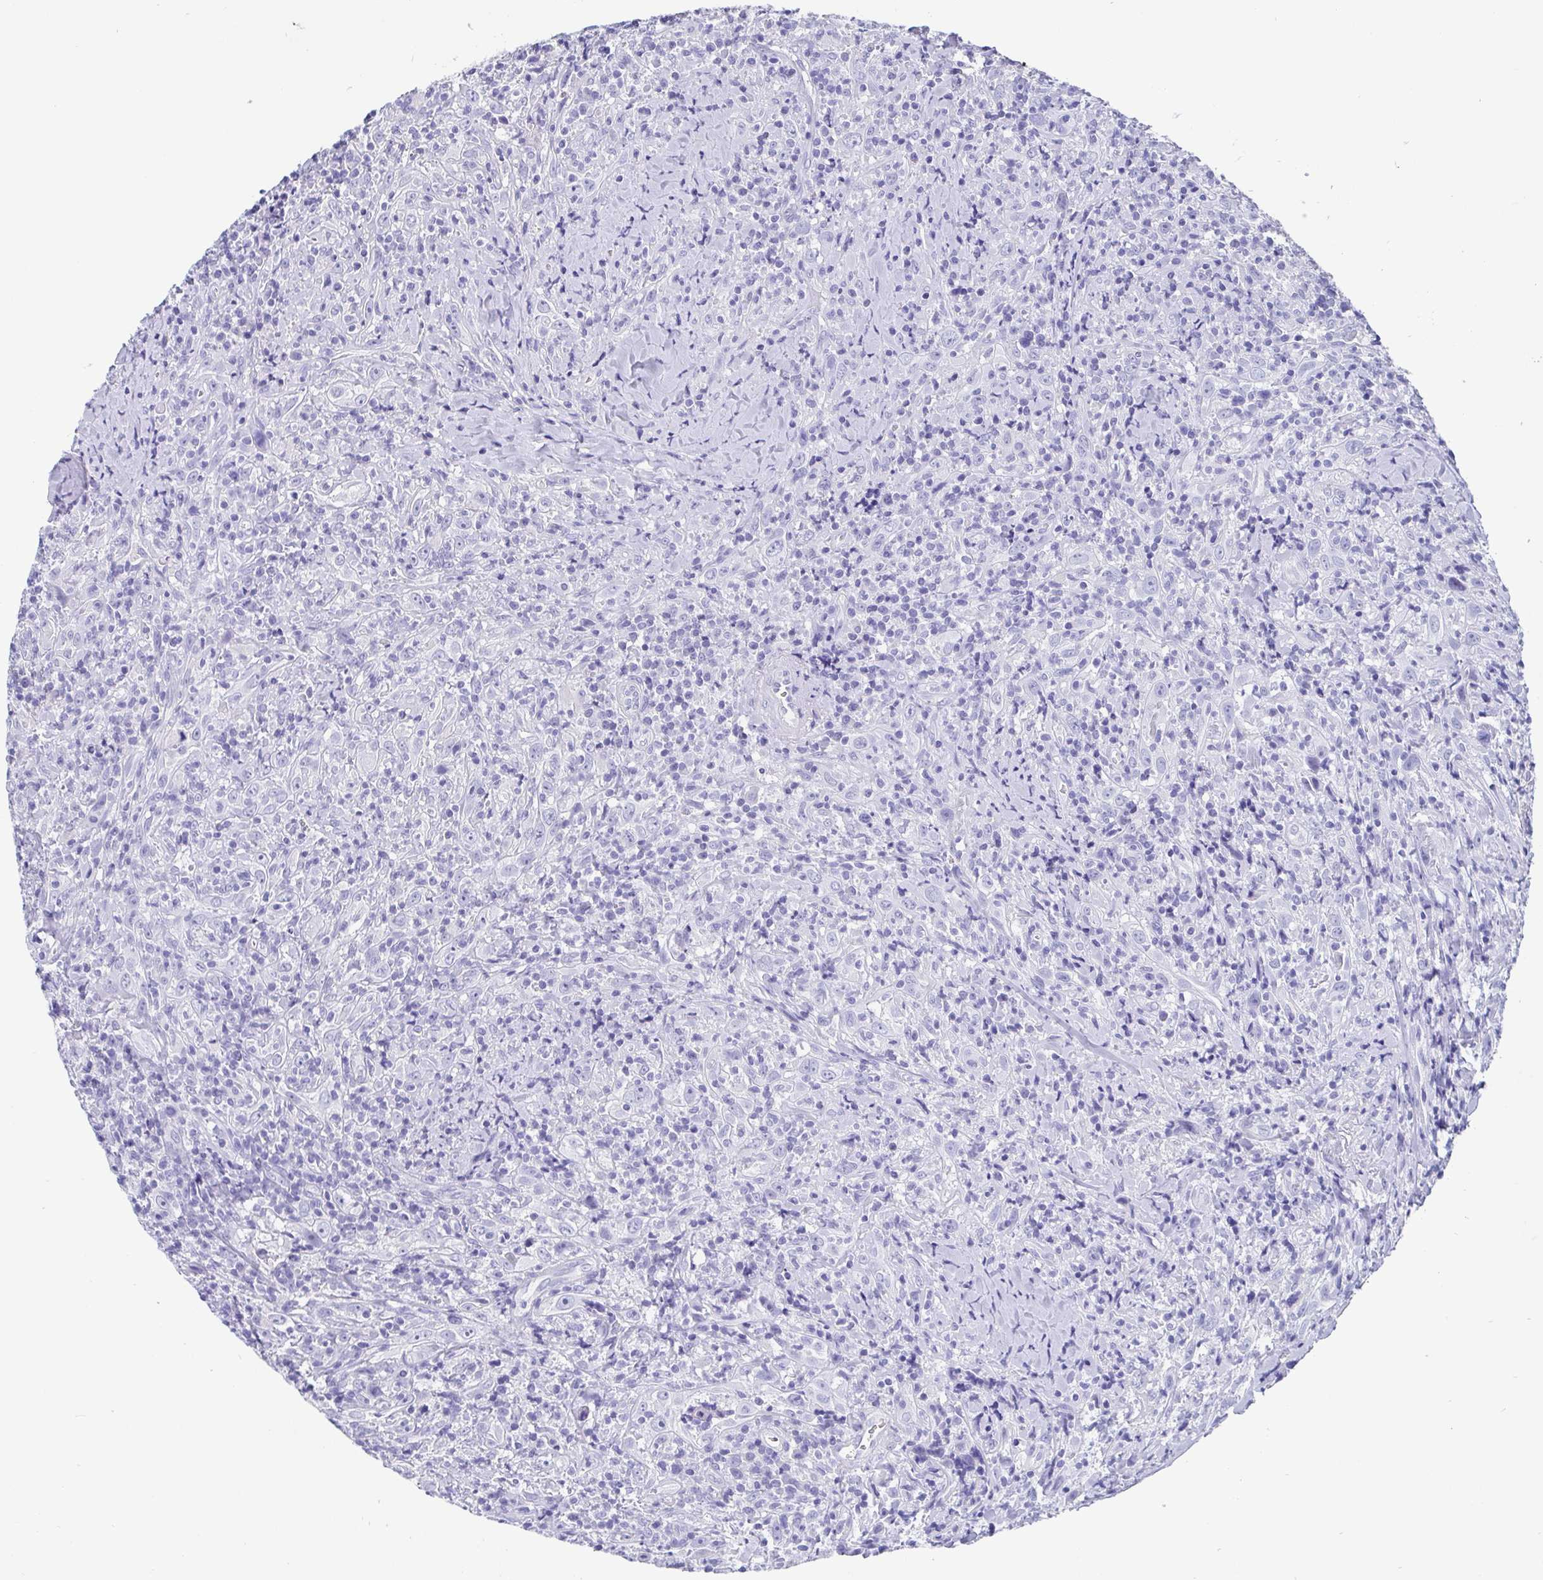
{"staining": {"intensity": "negative", "quantity": "none", "location": "none"}, "tissue": "head and neck cancer", "cell_type": "Tumor cells", "image_type": "cancer", "snomed": [{"axis": "morphology", "description": "Squamous cell carcinoma, NOS"}, {"axis": "topography", "description": "Head-Neck"}], "caption": "Immunohistochemistry histopathology image of head and neck cancer (squamous cell carcinoma) stained for a protein (brown), which demonstrates no positivity in tumor cells.", "gene": "SCGN", "patient": {"sex": "female", "age": 95}}